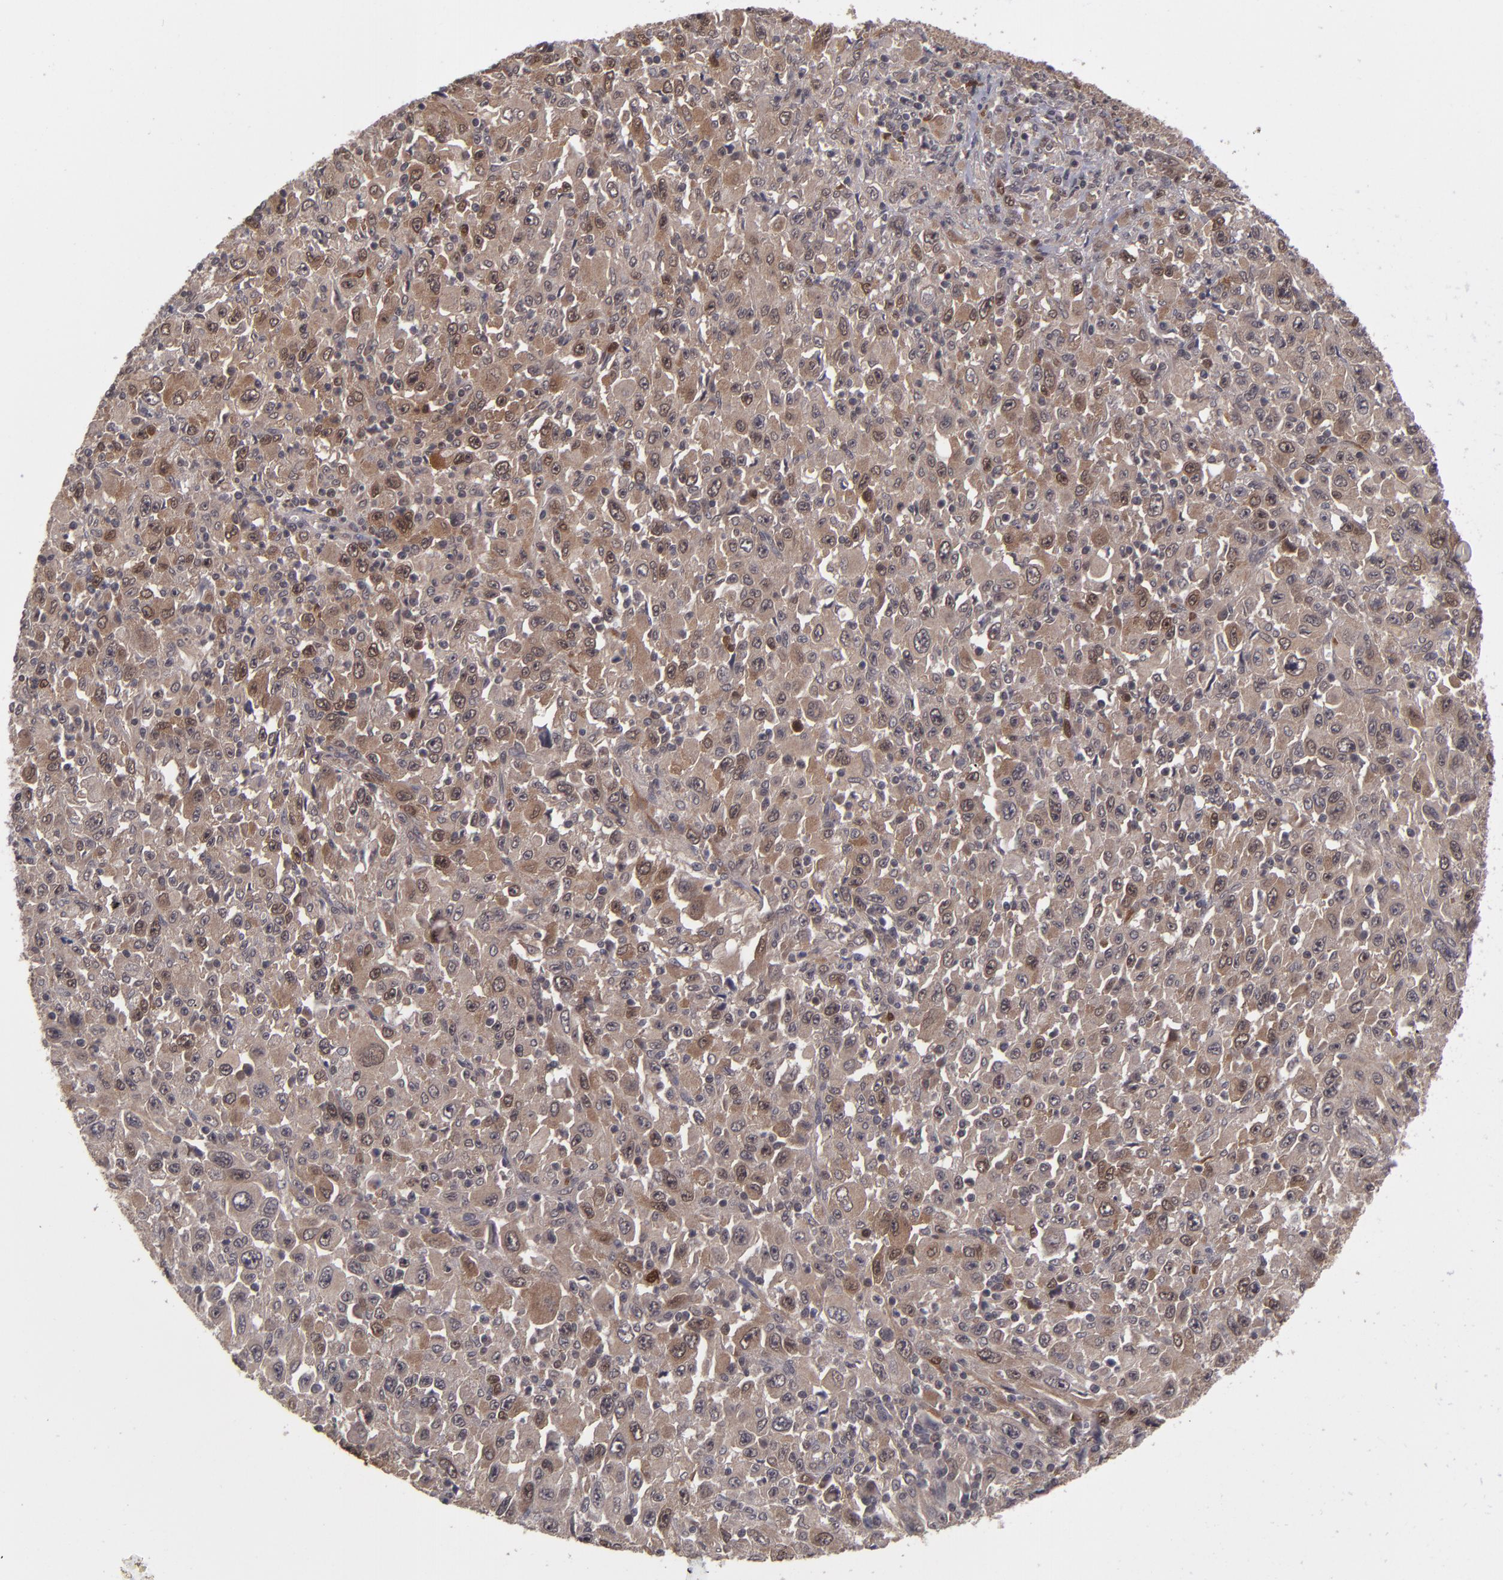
{"staining": {"intensity": "moderate", "quantity": "25%-75%", "location": "cytoplasmic/membranous"}, "tissue": "melanoma", "cell_type": "Tumor cells", "image_type": "cancer", "snomed": [{"axis": "morphology", "description": "Malignant melanoma, Metastatic site"}, {"axis": "topography", "description": "Skin"}], "caption": "Moderate cytoplasmic/membranous positivity is present in approximately 25%-75% of tumor cells in melanoma.", "gene": "TYMS", "patient": {"sex": "female", "age": 56}}